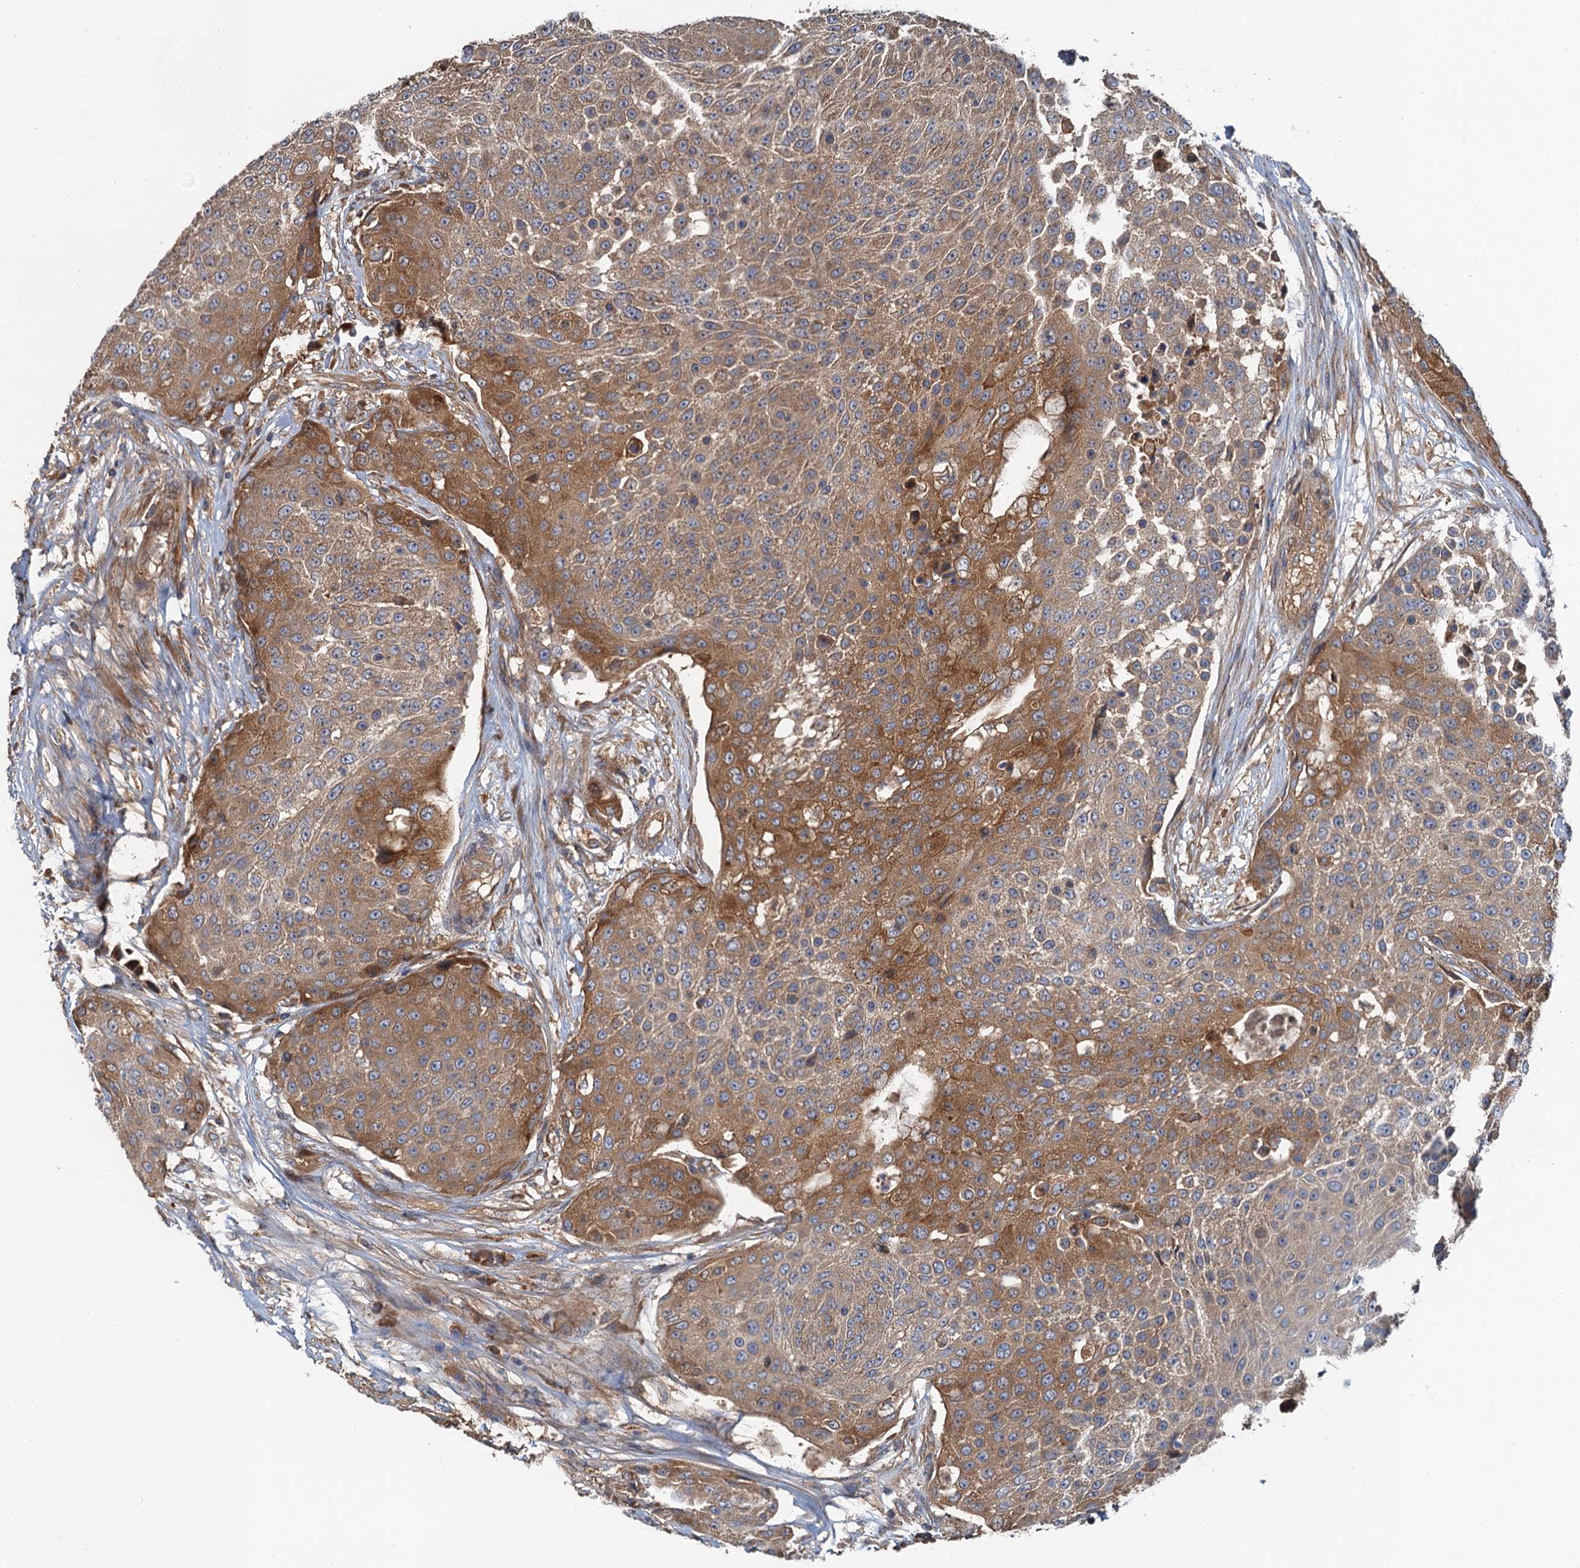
{"staining": {"intensity": "moderate", "quantity": "25%-75%", "location": "cytoplasmic/membranous"}, "tissue": "urothelial cancer", "cell_type": "Tumor cells", "image_type": "cancer", "snomed": [{"axis": "morphology", "description": "Urothelial carcinoma, High grade"}, {"axis": "topography", "description": "Urinary bladder"}], "caption": "IHC image of human urothelial cancer stained for a protein (brown), which shows medium levels of moderate cytoplasmic/membranous expression in about 25%-75% of tumor cells.", "gene": "COG3", "patient": {"sex": "female", "age": 63}}